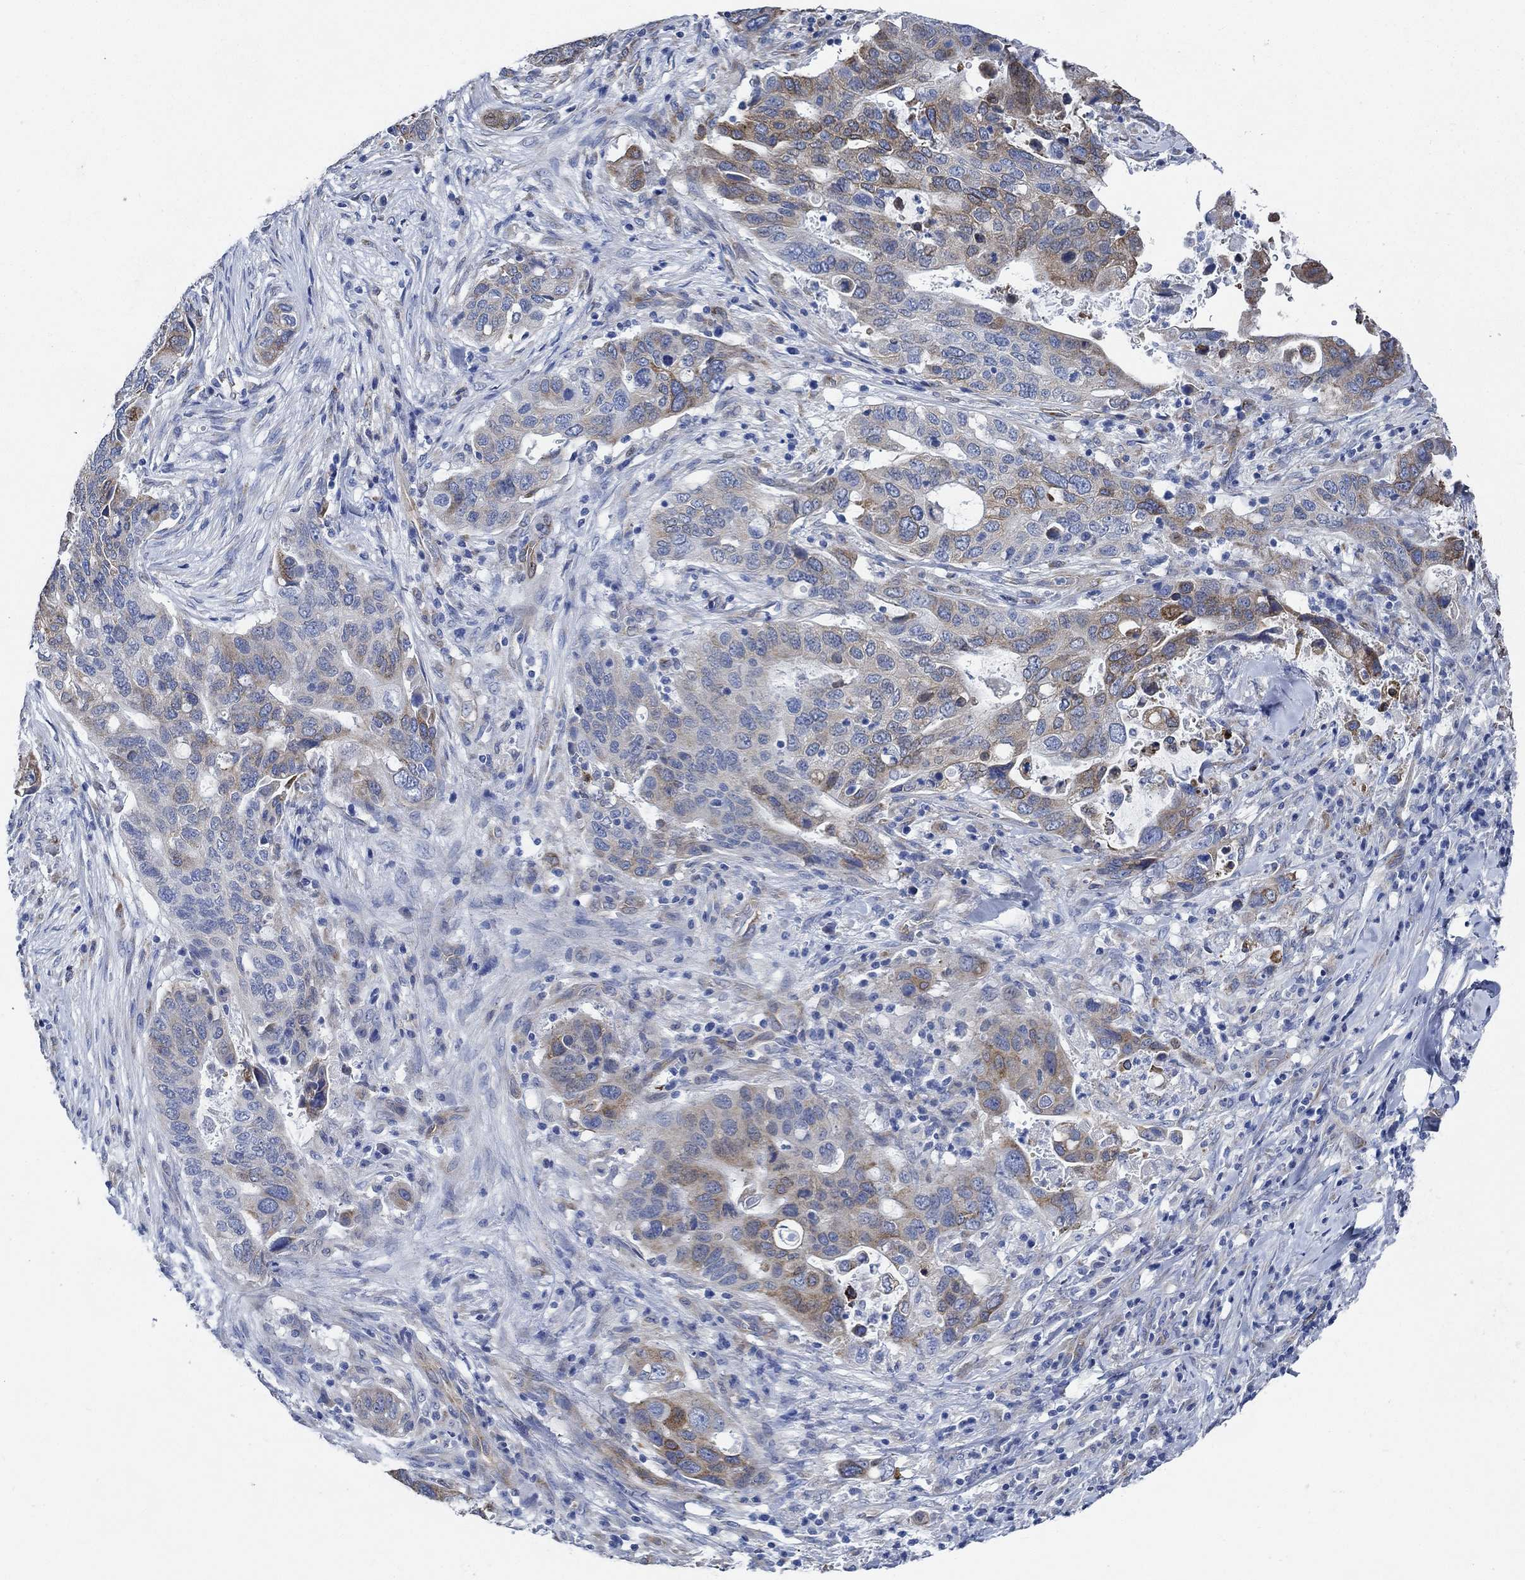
{"staining": {"intensity": "moderate", "quantity": "25%-75%", "location": "cytoplasmic/membranous"}, "tissue": "stomach cancer", "cell_type": "Tumor cells", "image_type": "cancer", "snomed": [{"axis": "morphology", "description": "Adenocarcinoma, NOS"}, {"axis": "topography", "description": "Stomach"}], "caption": "Protein positivity by IHC exhibits moderate cytoplasmic/membranous staining in approximately 25%-75% of tumor cells in stomach cancer (adenocarcinoma). The protein of interest is shown in brown color, while the nuclei are stained blue.", "gene": "HECW2", "patient": {"sex": "male", "age": 54}}